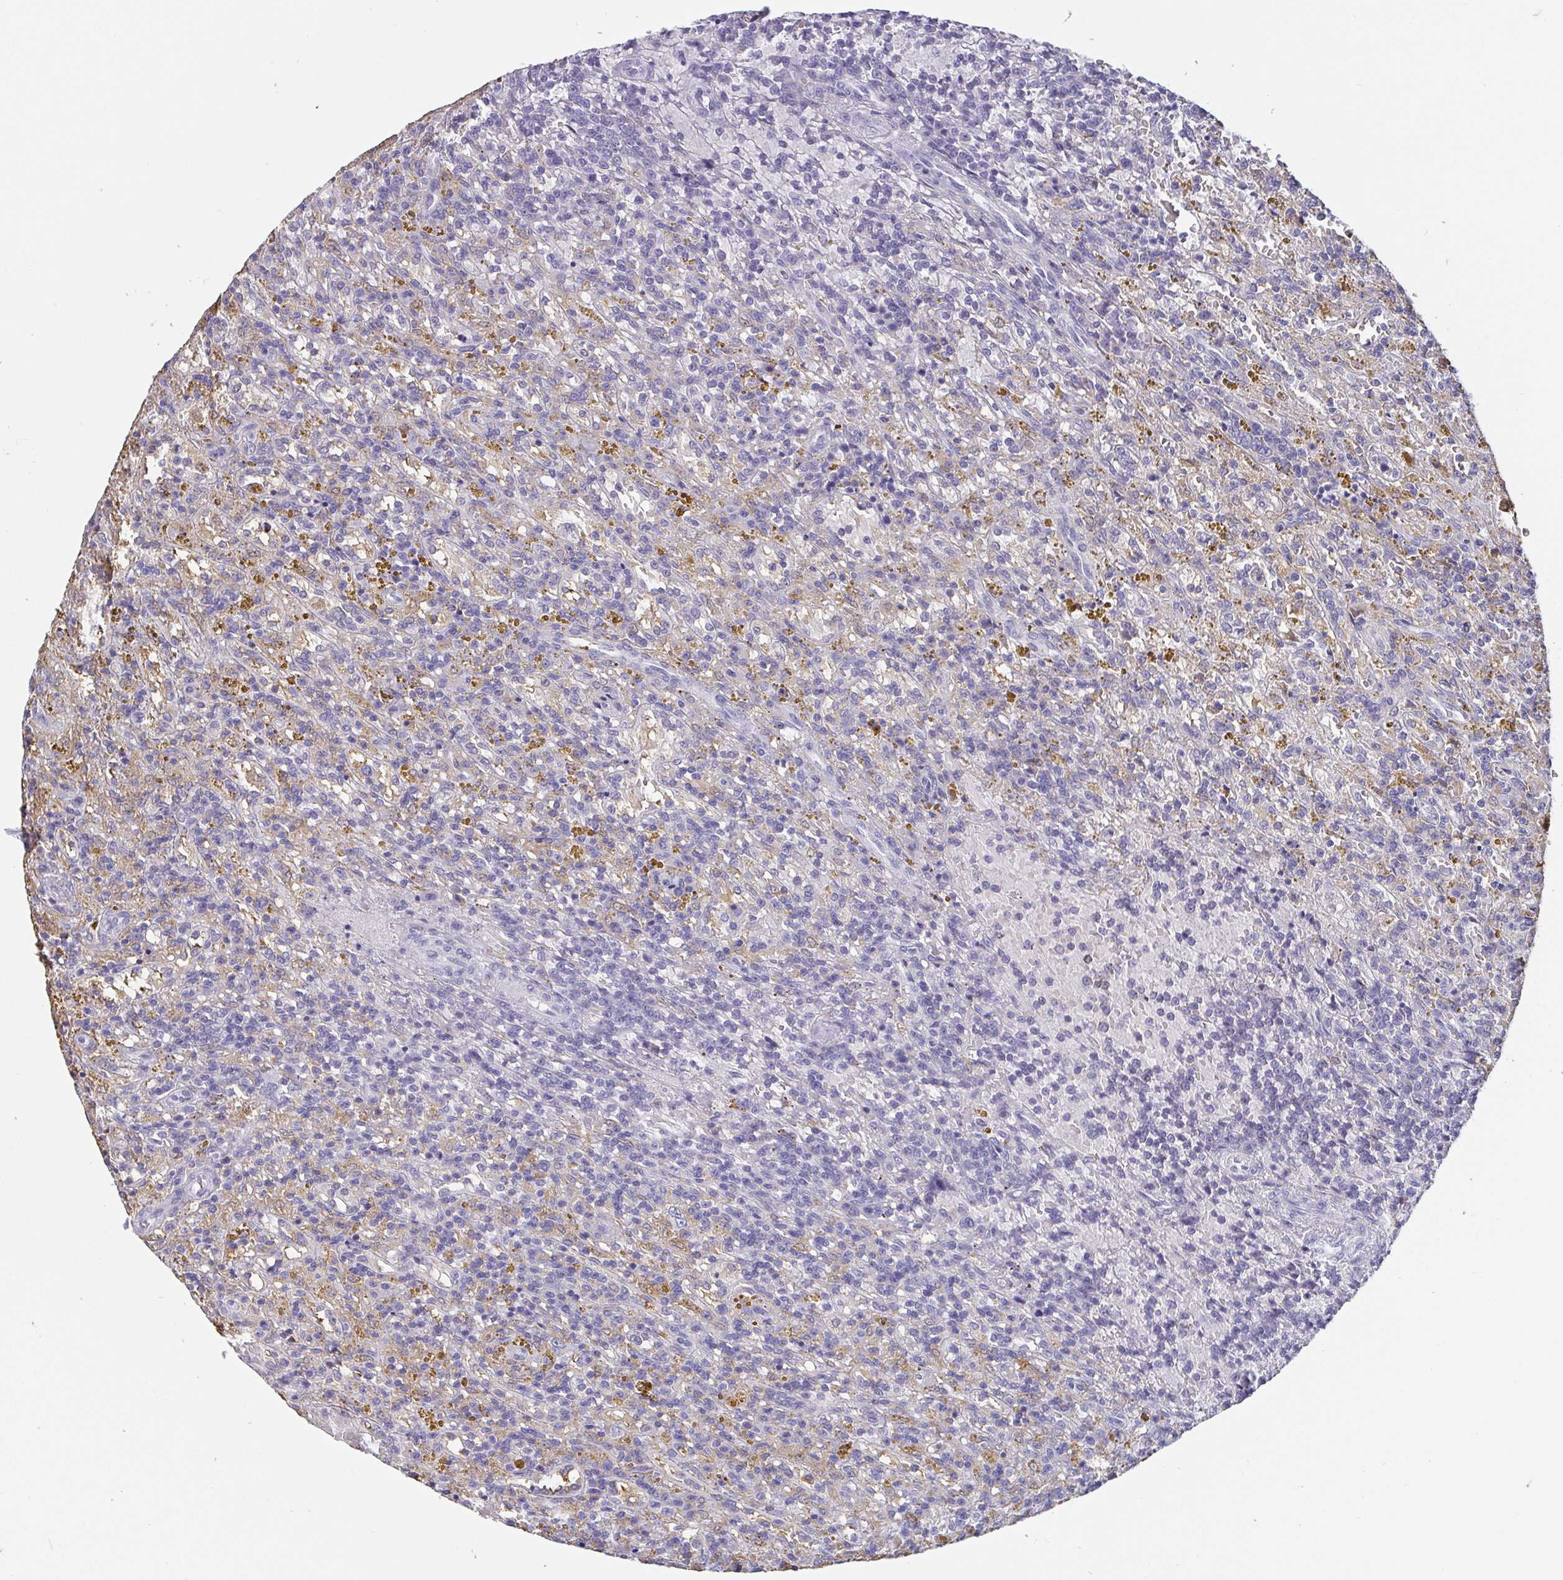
{"staining": {"intensity": "negative", "quantity": "none", "location": "none"}, "tissue": "lymphoma", "cell_type": "Tumor cells", "image_type": "cancer", "snomed": [{"axis": "morphology", "description": "Malignant lymphoma, non-Hodgkin's type, Low grade"}, {"axis": "topography", "description": "Spleen"}], "caption": "DAB immunohistochemical staining of low-grade malignant lymphoma, non-Hodgkin's type demonstrates no significant expression in tumor cells.", "gene": "IDH1", "patient": {"sex": "female", "age": 65}}